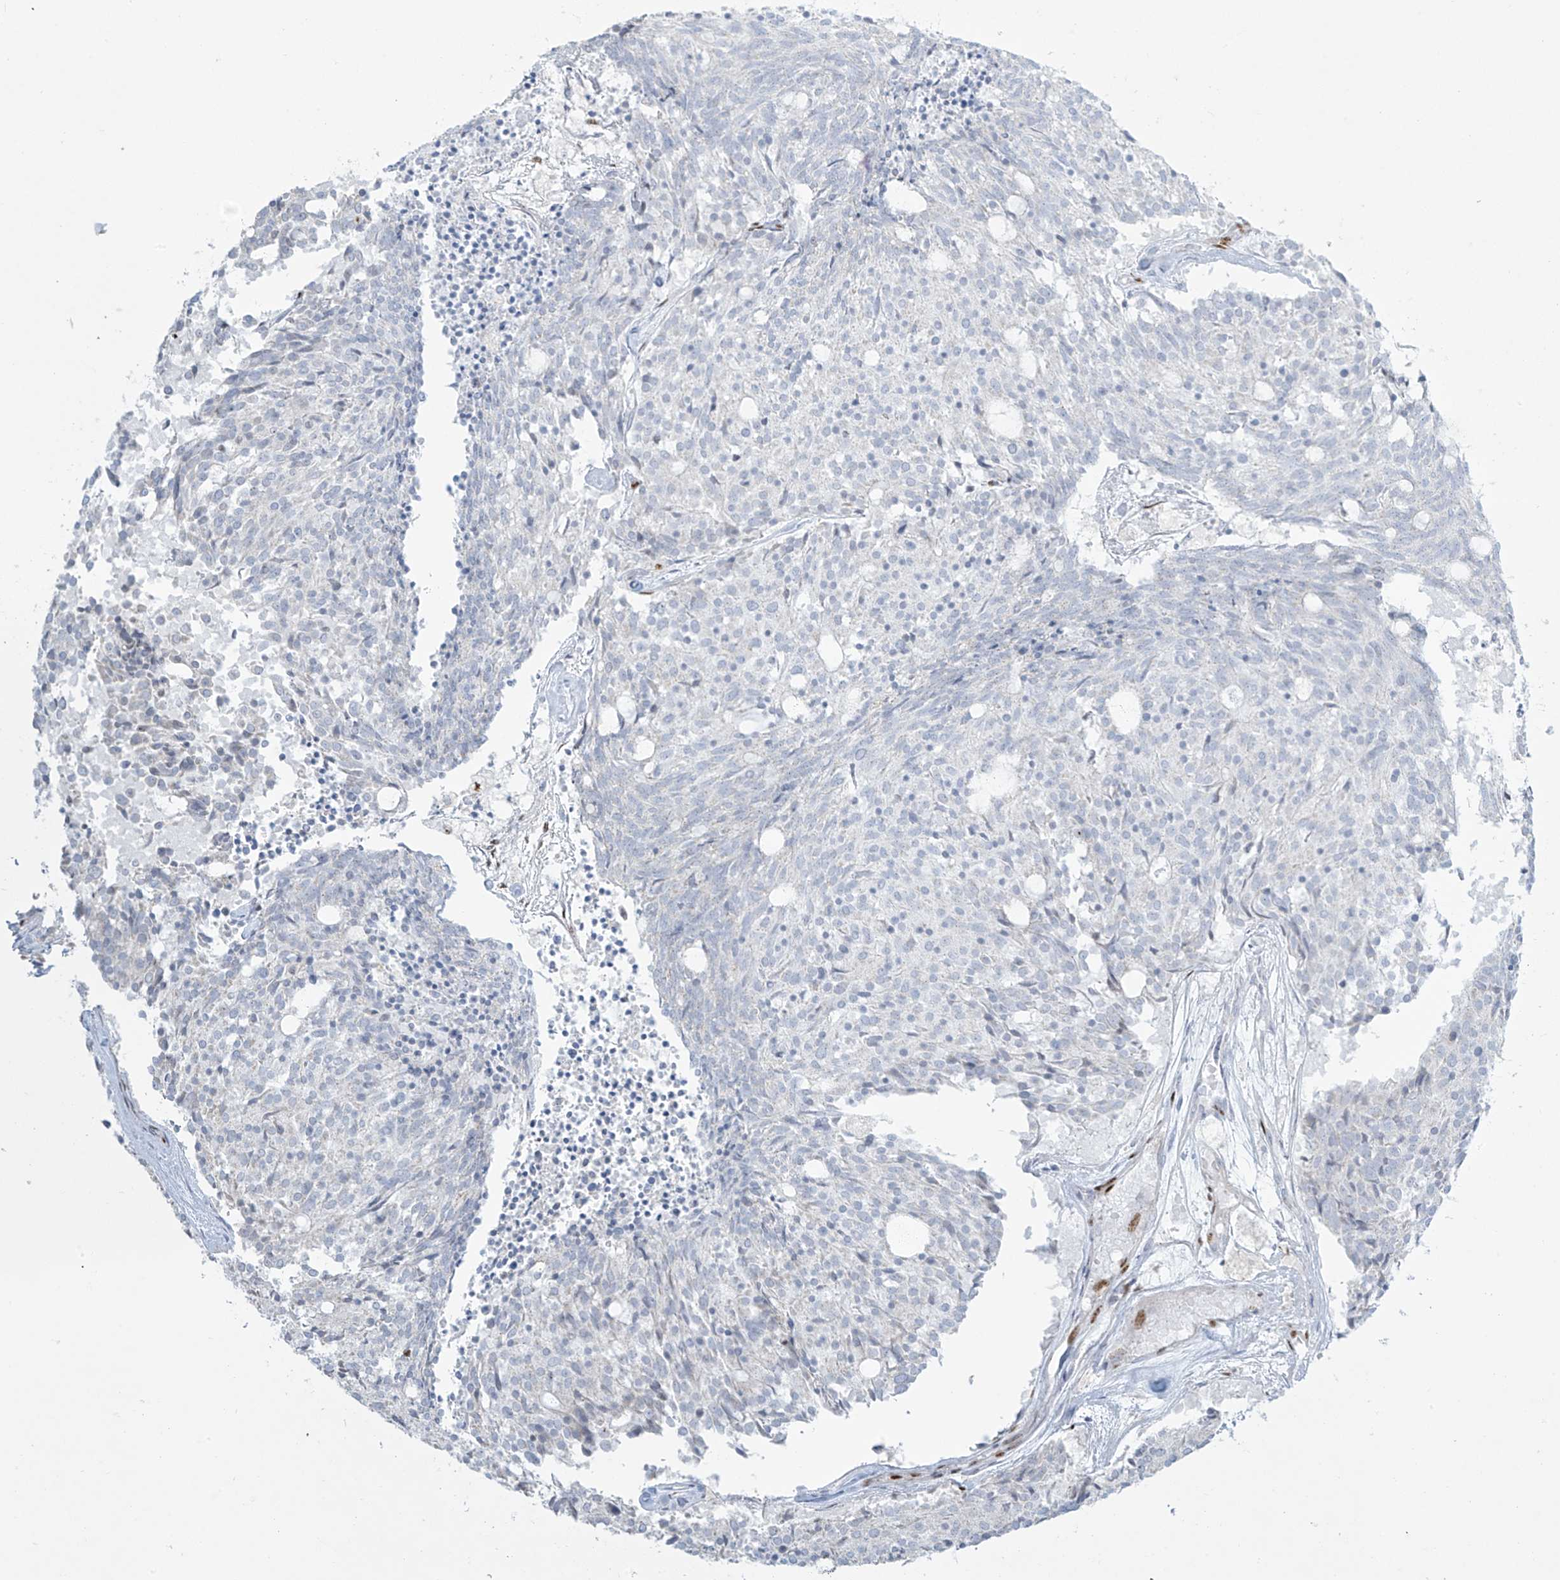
{"staining": {"intensity": "negative", "quantity": "none", "location": "none"}, "tissue": "carcinoid", "cell_type": "Tumor cells", "image_type": "cancer", "snomed": [{"axis": "morphology", "description": "Carcinoid, malignant, NOS"}, {"axis": "topography", "description": "Pancreas"}], "caption": "DAB (3,3'-diaminobenzidine) immunohistochemical staining of carcinoid exhibits no significant staining in tumor cells. Nuclei are stained in blue.", "gene": "MS4A6A", "patient": {"sex": "female", "age": 54}}